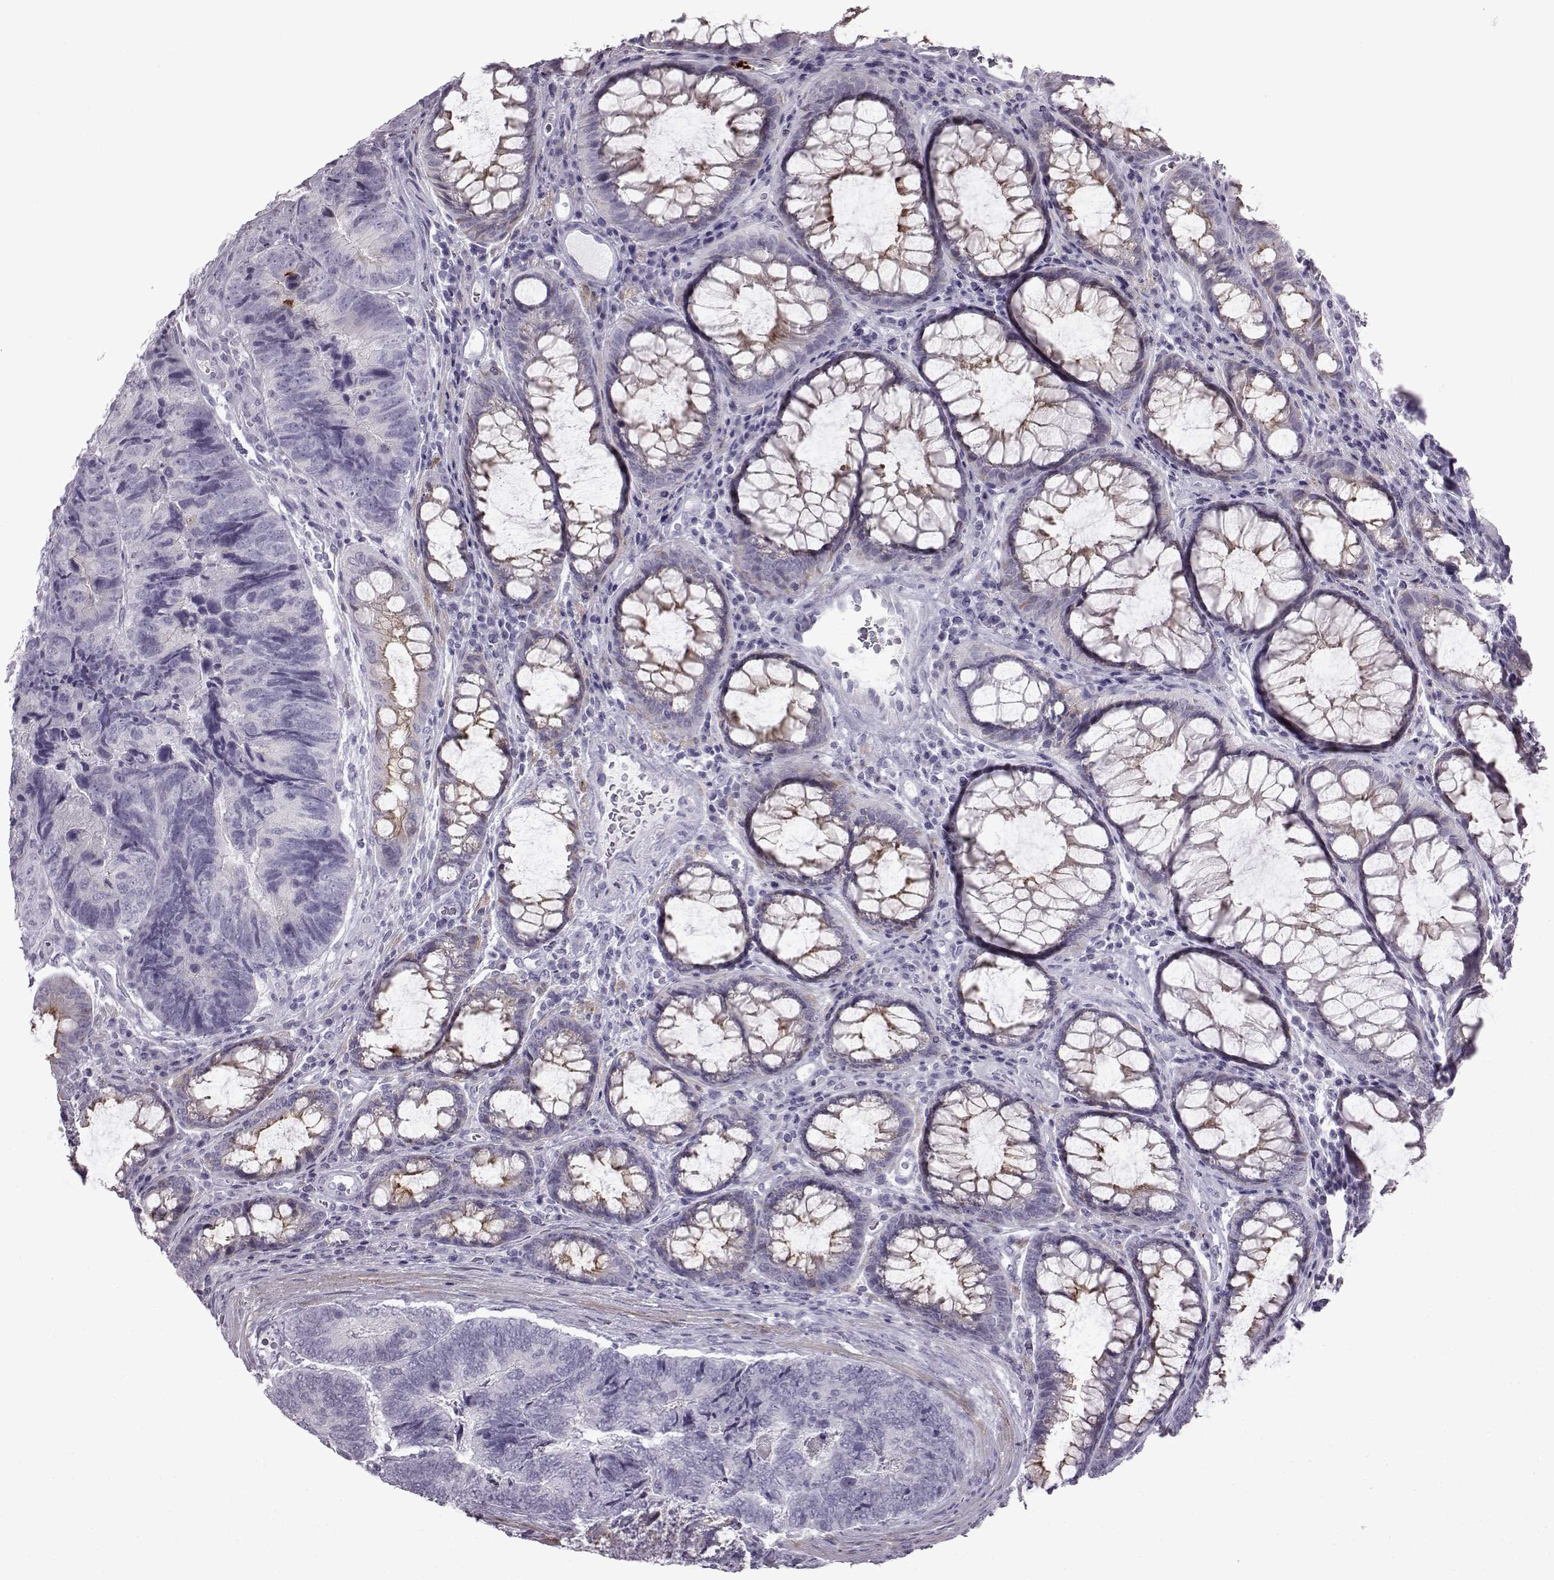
{"staining": {"intensity": "negative", "quantity": "none", "location": "none"}, "tissue": "colorectal cancer", "cell_type": "Tumor cells", "image_type": "cancer", "snomed": [{"axis": "morphology", "description": "Adenocarcinoma, NOS"}, {"axis": "topography", "description": "Colon"}], "caption": "There is no significant staining in tumor cells of colorectal adenocarcinoma. Brightfield microscopy of immunohistochemistry stained with DAB (brown) and hematoxylin (blue), captured at high magnification.", "gene": "SLC28A2", "patient": {"sex": "female", "age": 67}}